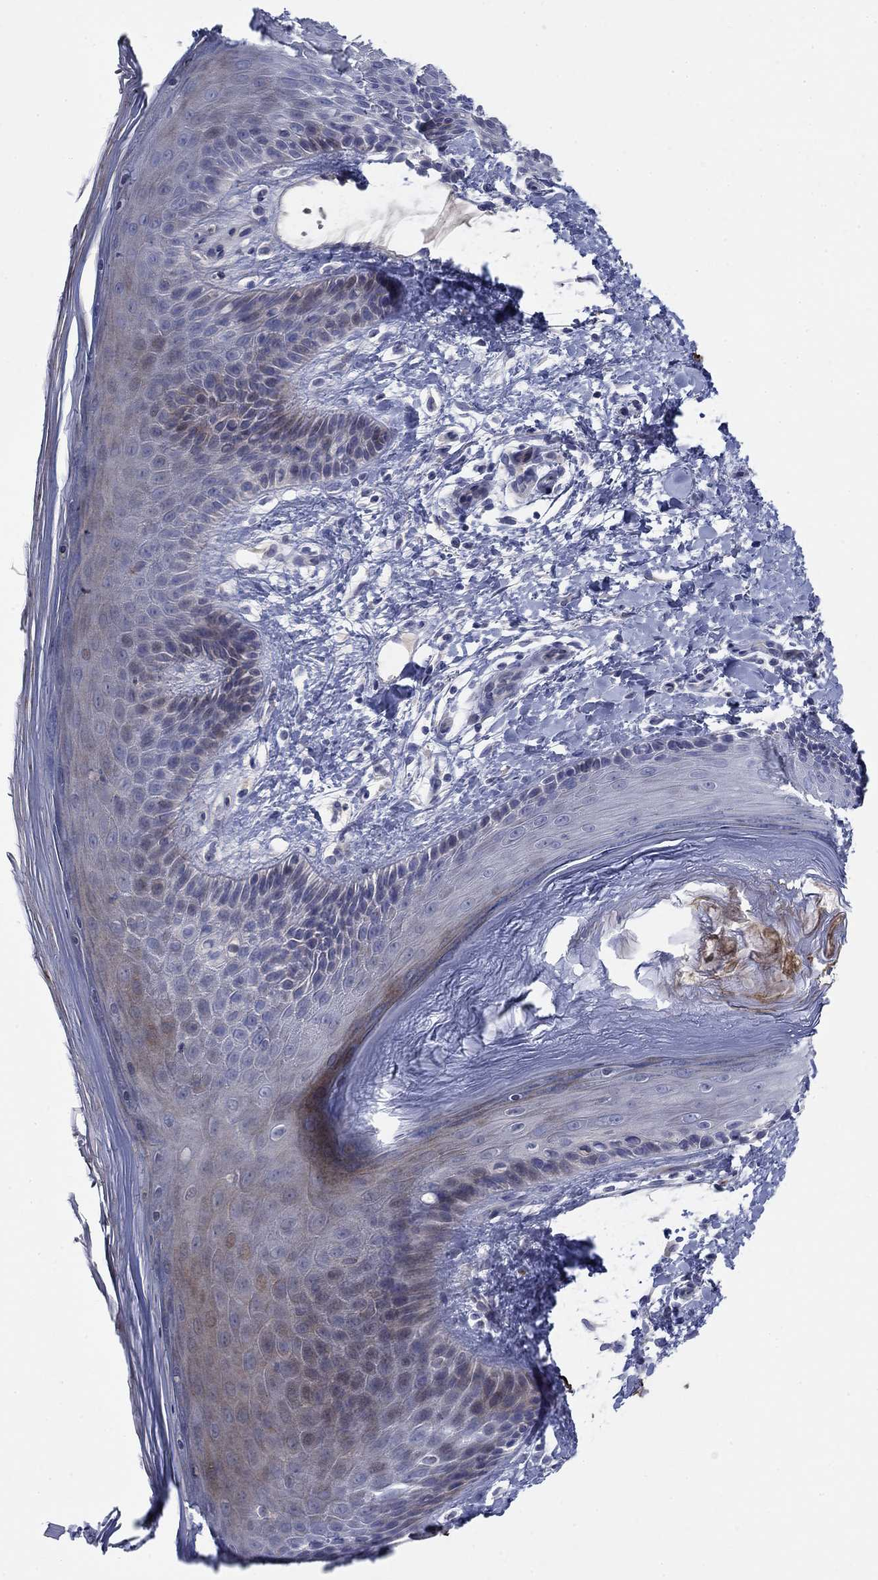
{"staining": {"intensity": "weak", "quantity": "<25%", "location": "cytoplasmic/membranous"}, "tissue": "skin", "cell_type": "Epidermal cells", "image_type": "normal", "snomed": [{"axis": "morphology", "description": "Normal tissue, NOS"}, {"axis": "topography", "description": "Anal"}], "caption": "Immunohistochemical staining of benign human skin shows no significant positivity in epidermal cells. (Brightfield microscopy of DAB IHC at high magnification).", "gene": "TMEM249", "patient": {"sex": "male", "age": 36}}